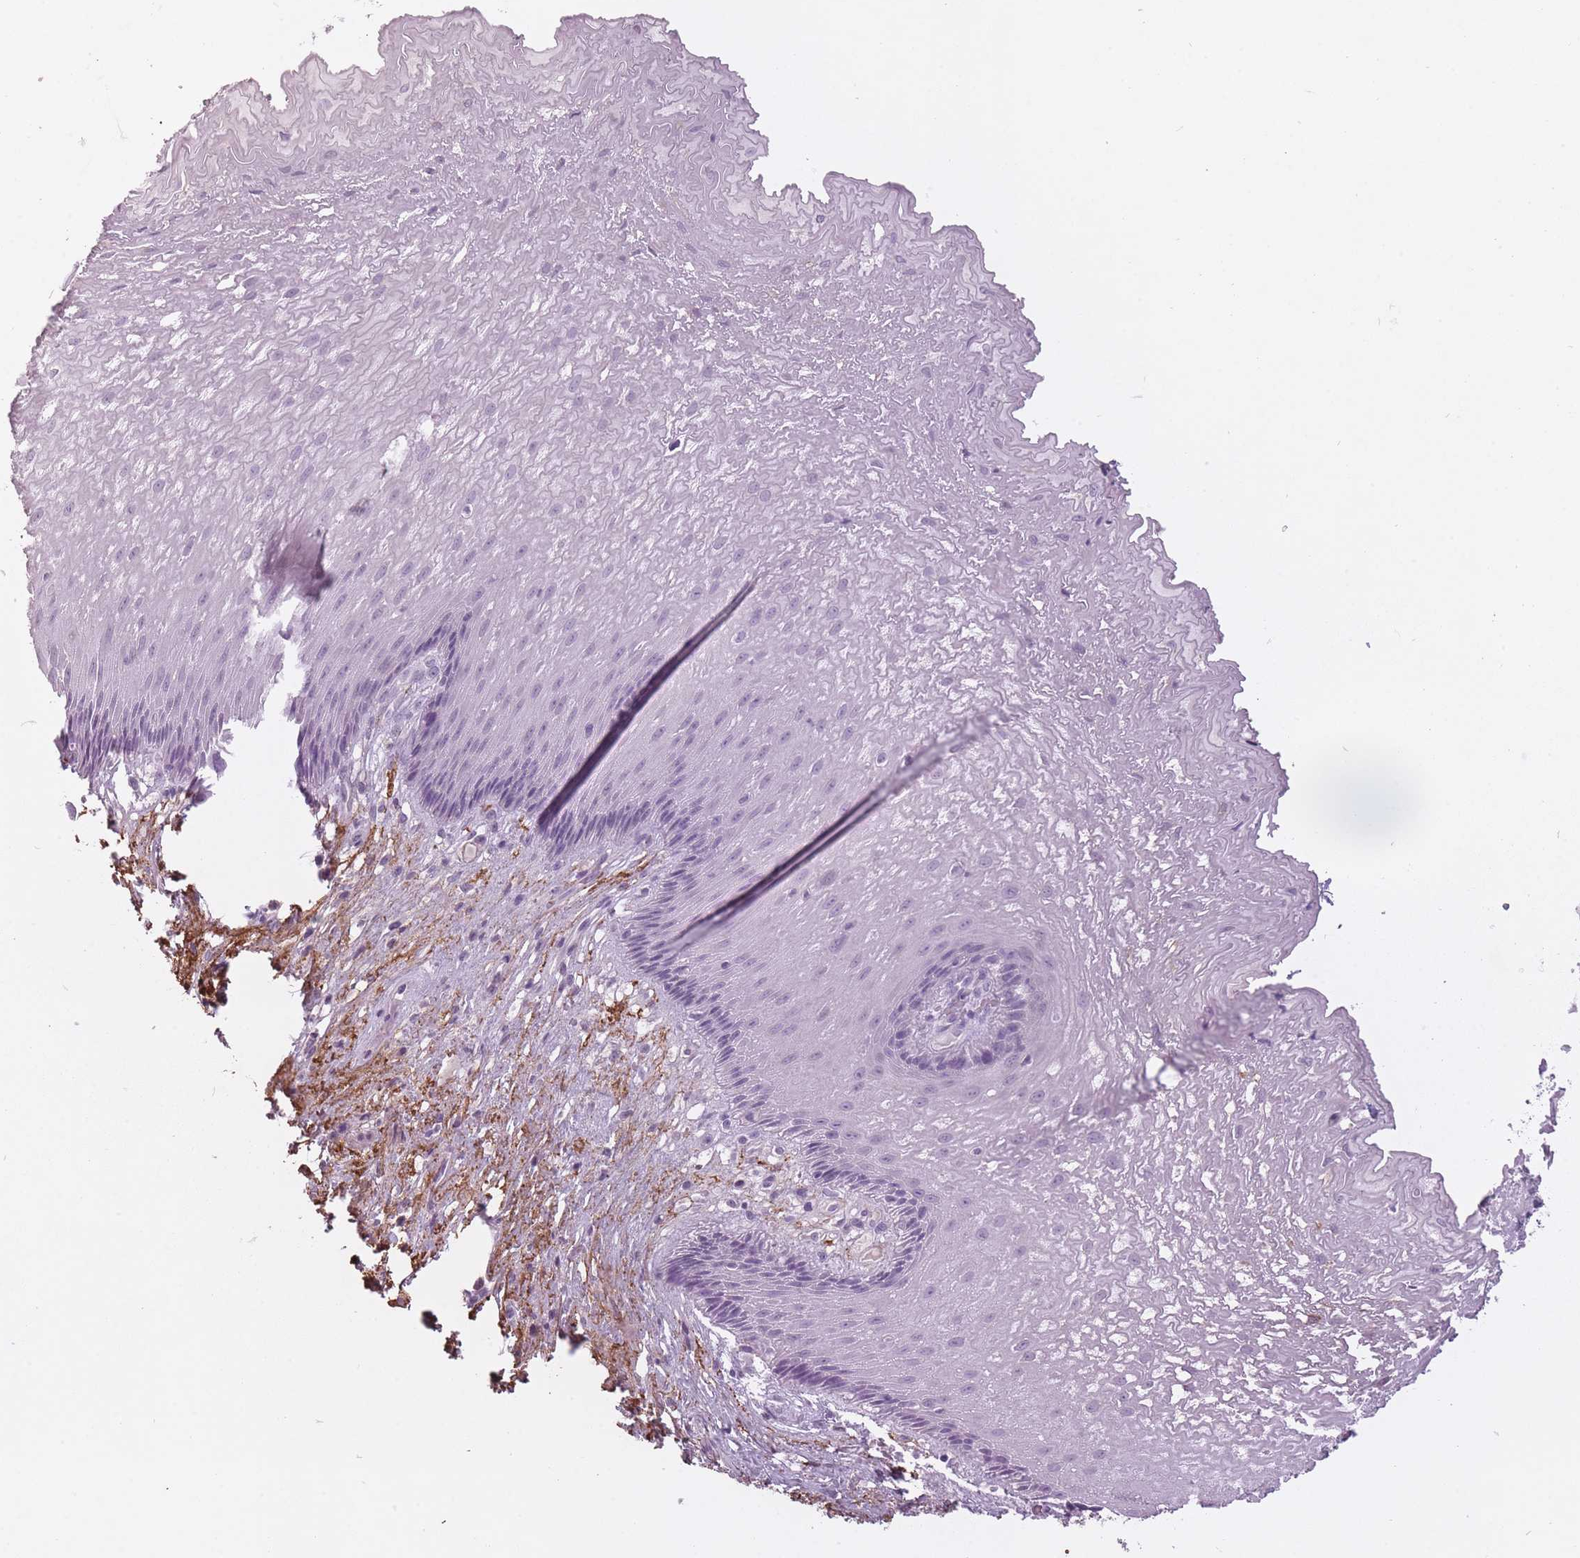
{"staining": {"intensity": "negative", "quantity": "none", "location": "none"}, "tissue": "esophagus", "cell_type": "Squamous epithelial cells", "image_type": "normal", "snomed": [{"axis": "morphology", "description": "Normal tissue, NOS"}, {"axis": "topography", "description": "Esophagus"}], "caption": "This is an IHC histopathology image of normal esophagus. There is no positivity in squamous epithelial cells.", "gene": "RFX4", "patient": {"sex": "male", "age": 60}}